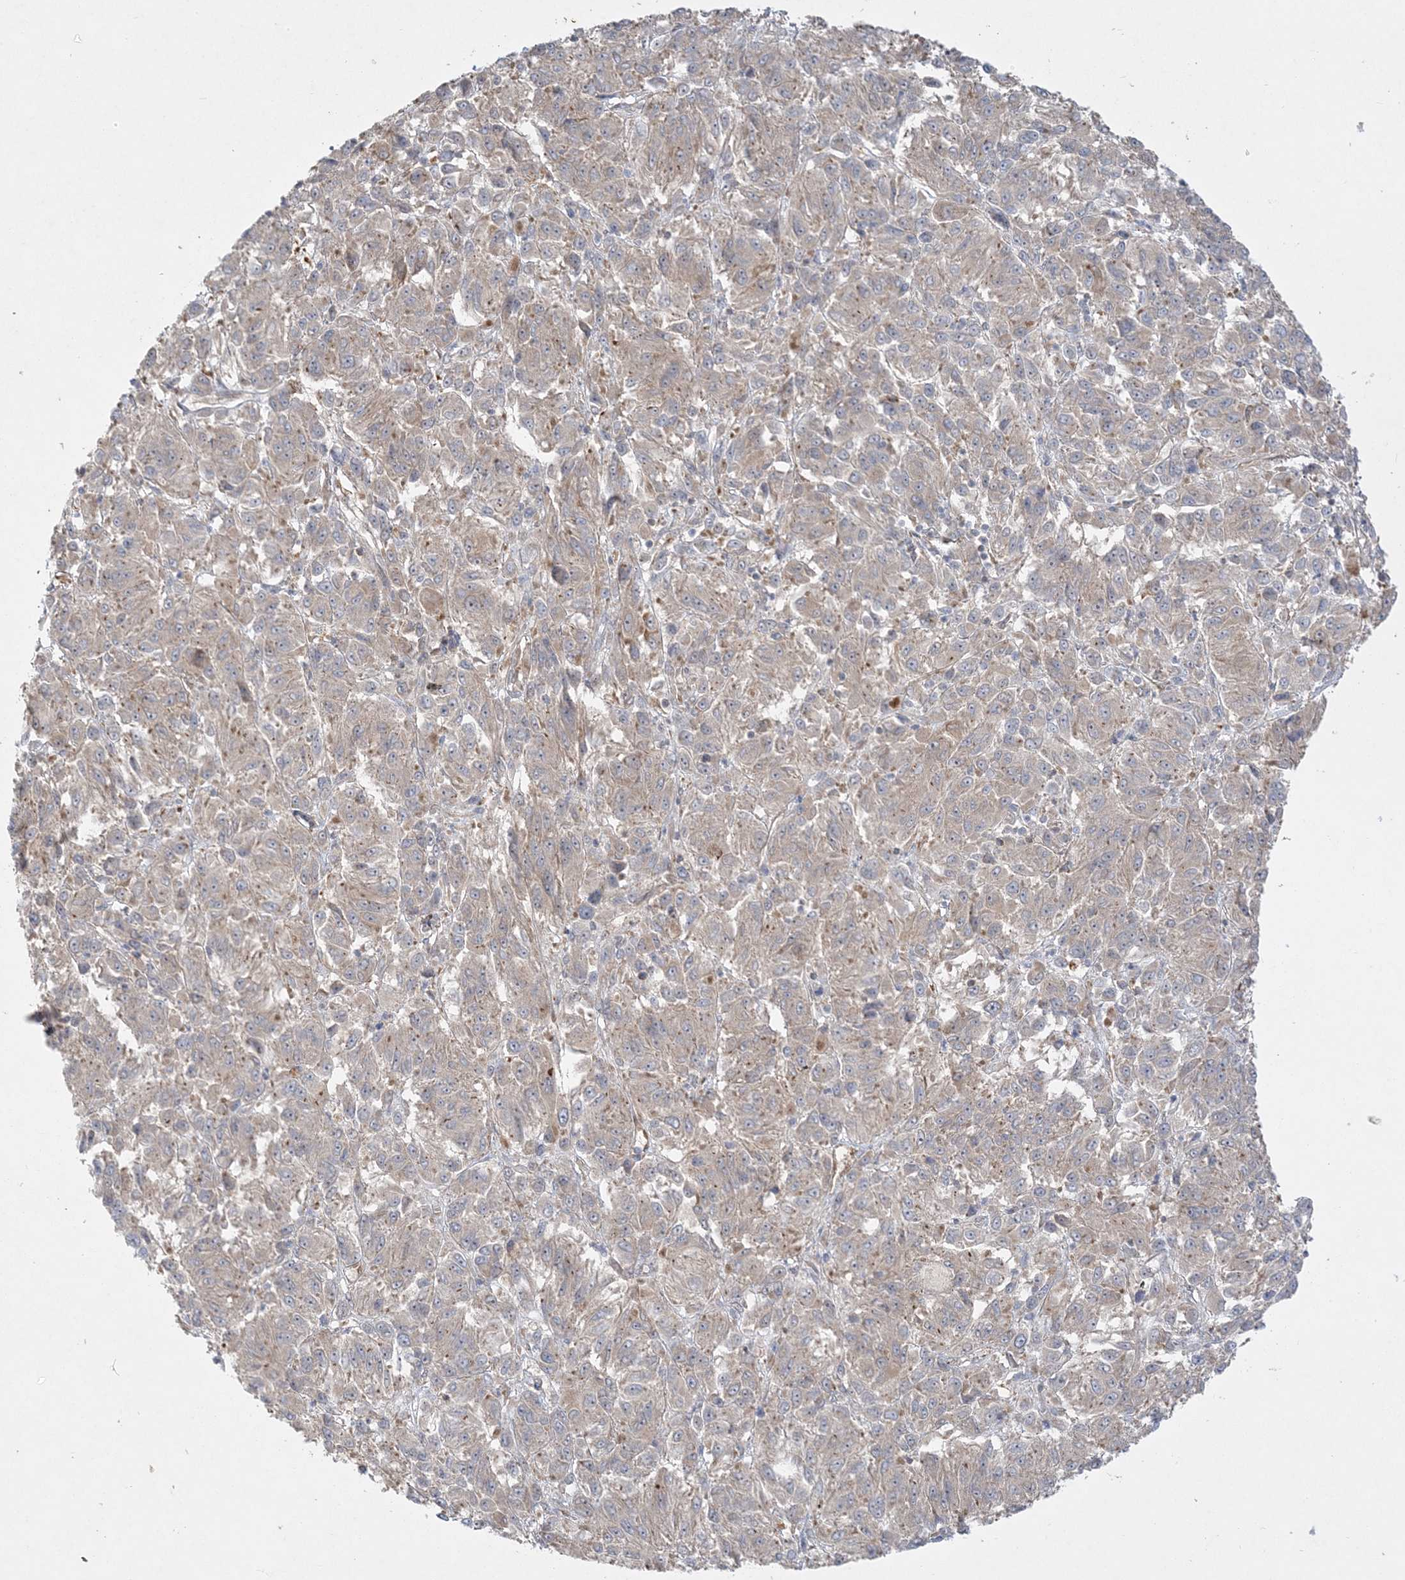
{"staining": {"intensity": "weak", "quantity": ">75%", "location": "cytoplasmic/membranous"}, "tissue": "melanoma", "cell_type": "Tumor cells", "image_type": "cancer", "snomed": [{"axis": "morphology", "description": "Malignant melanoma, Metastatic site"}, {"axis": "topography", "description": "Lung"}], "caption": "DAB immunohistochemical staining of human melanoma demonstrates weak cytoplasmic/membranous protein expression in about >75% of tumor cells.", "gene": "INPP1", "patient": {"sex": "male", "age": 64}}